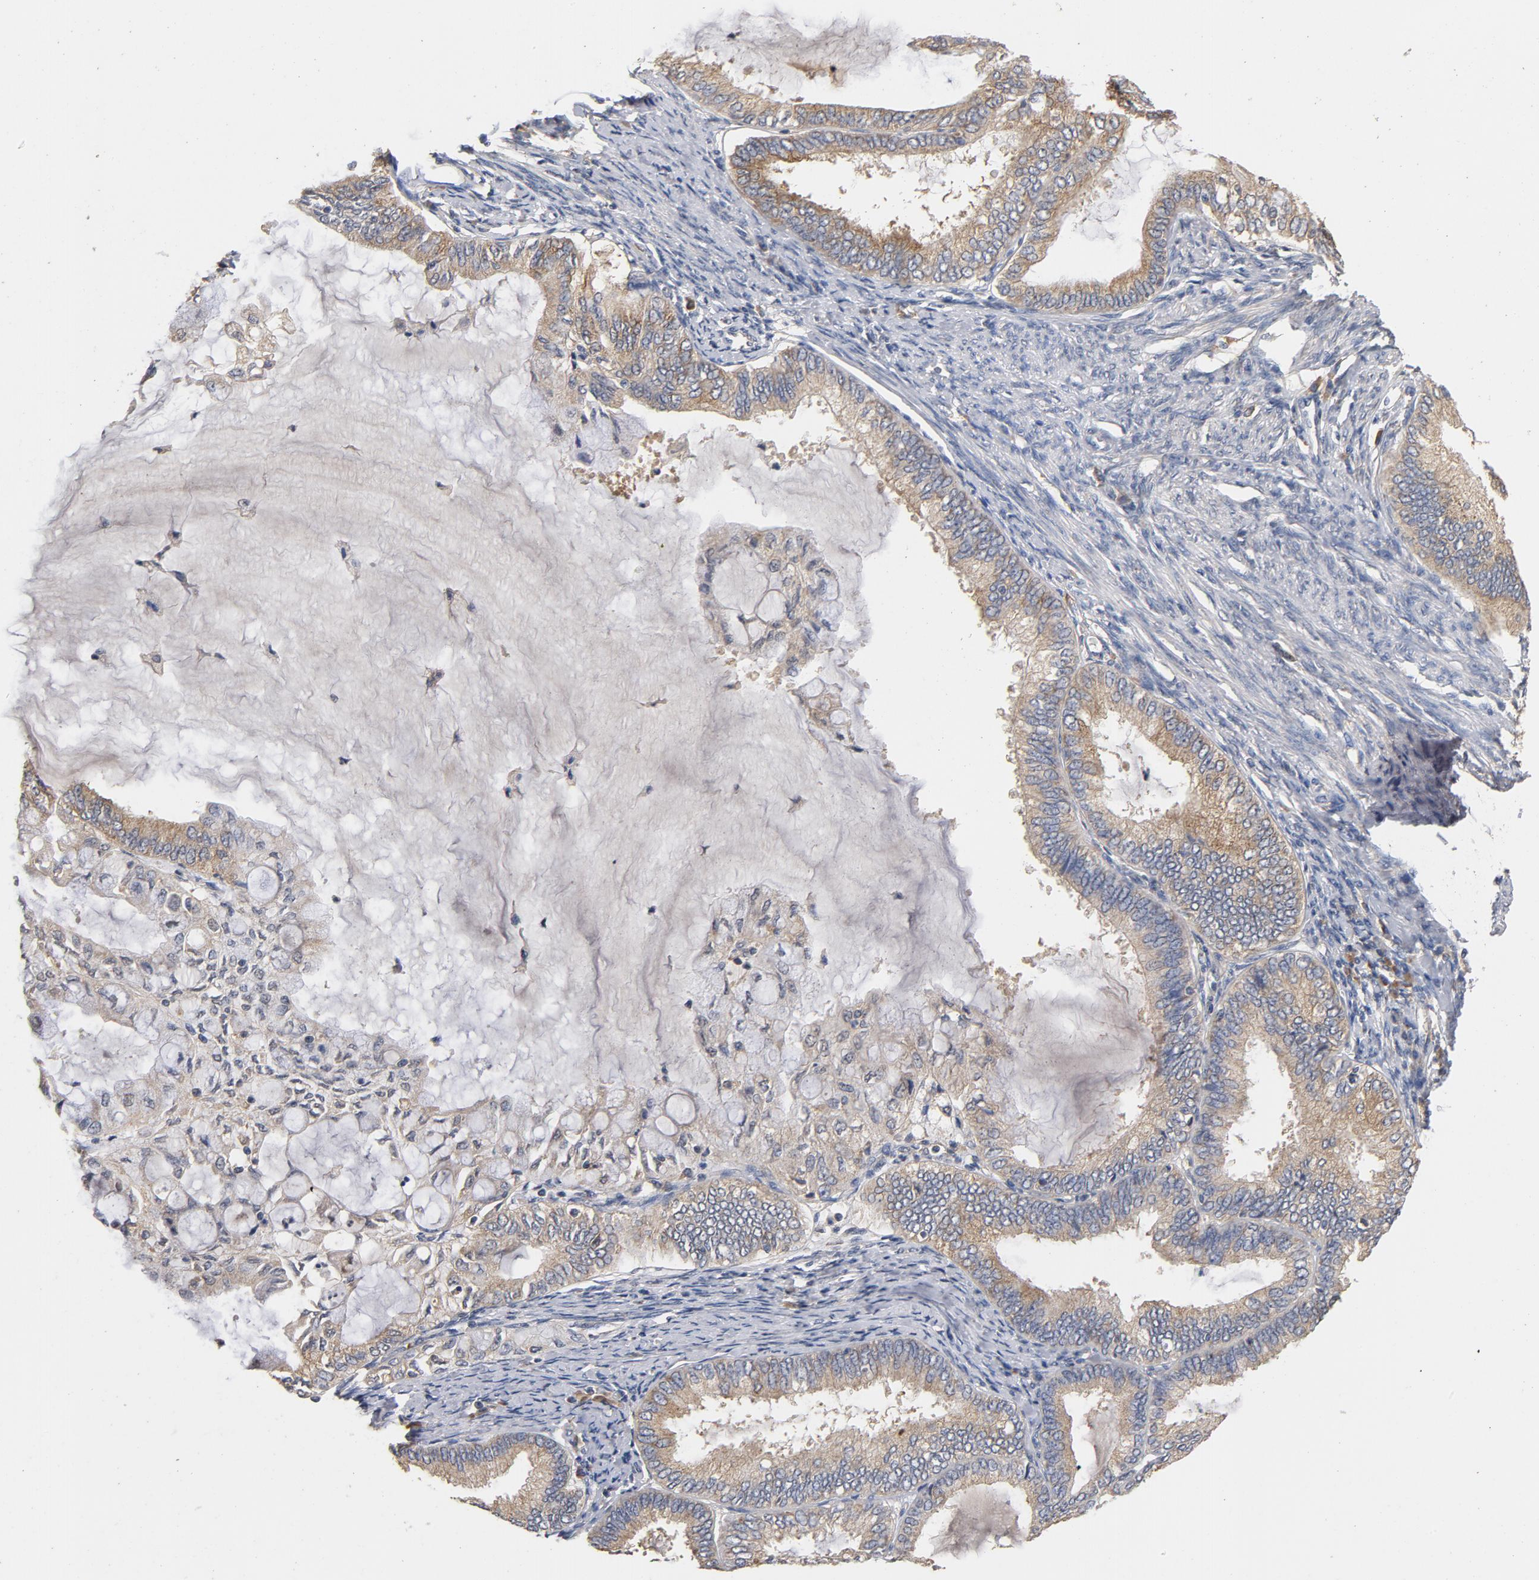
{"staining": {"intensity": "moderate", "quantity": ">75%", "location": "cytoplasmic/membranous"}, "tissue": "endometrial cancer", "cell_type": "Tumor cells", "image_type": "cancer", "snomed": [{"axis": "morphology", "description": "Adenocarcinoma, NOS"}, {"axis": "topography", "description": "Endometrium"}], "caption": "DAB (3,3'-diaminobenzidine) immunohistochemical staining of human adenocarcinoma (endometrial) demonstrates moderate cytoplasmic/membranous protein expression in approximately >75% of tumor cells. (Brightfield microscopy of DAB IHC at high magnification).", "gene": "DDX6", "patient": {"sex": "female", "age": 86}}